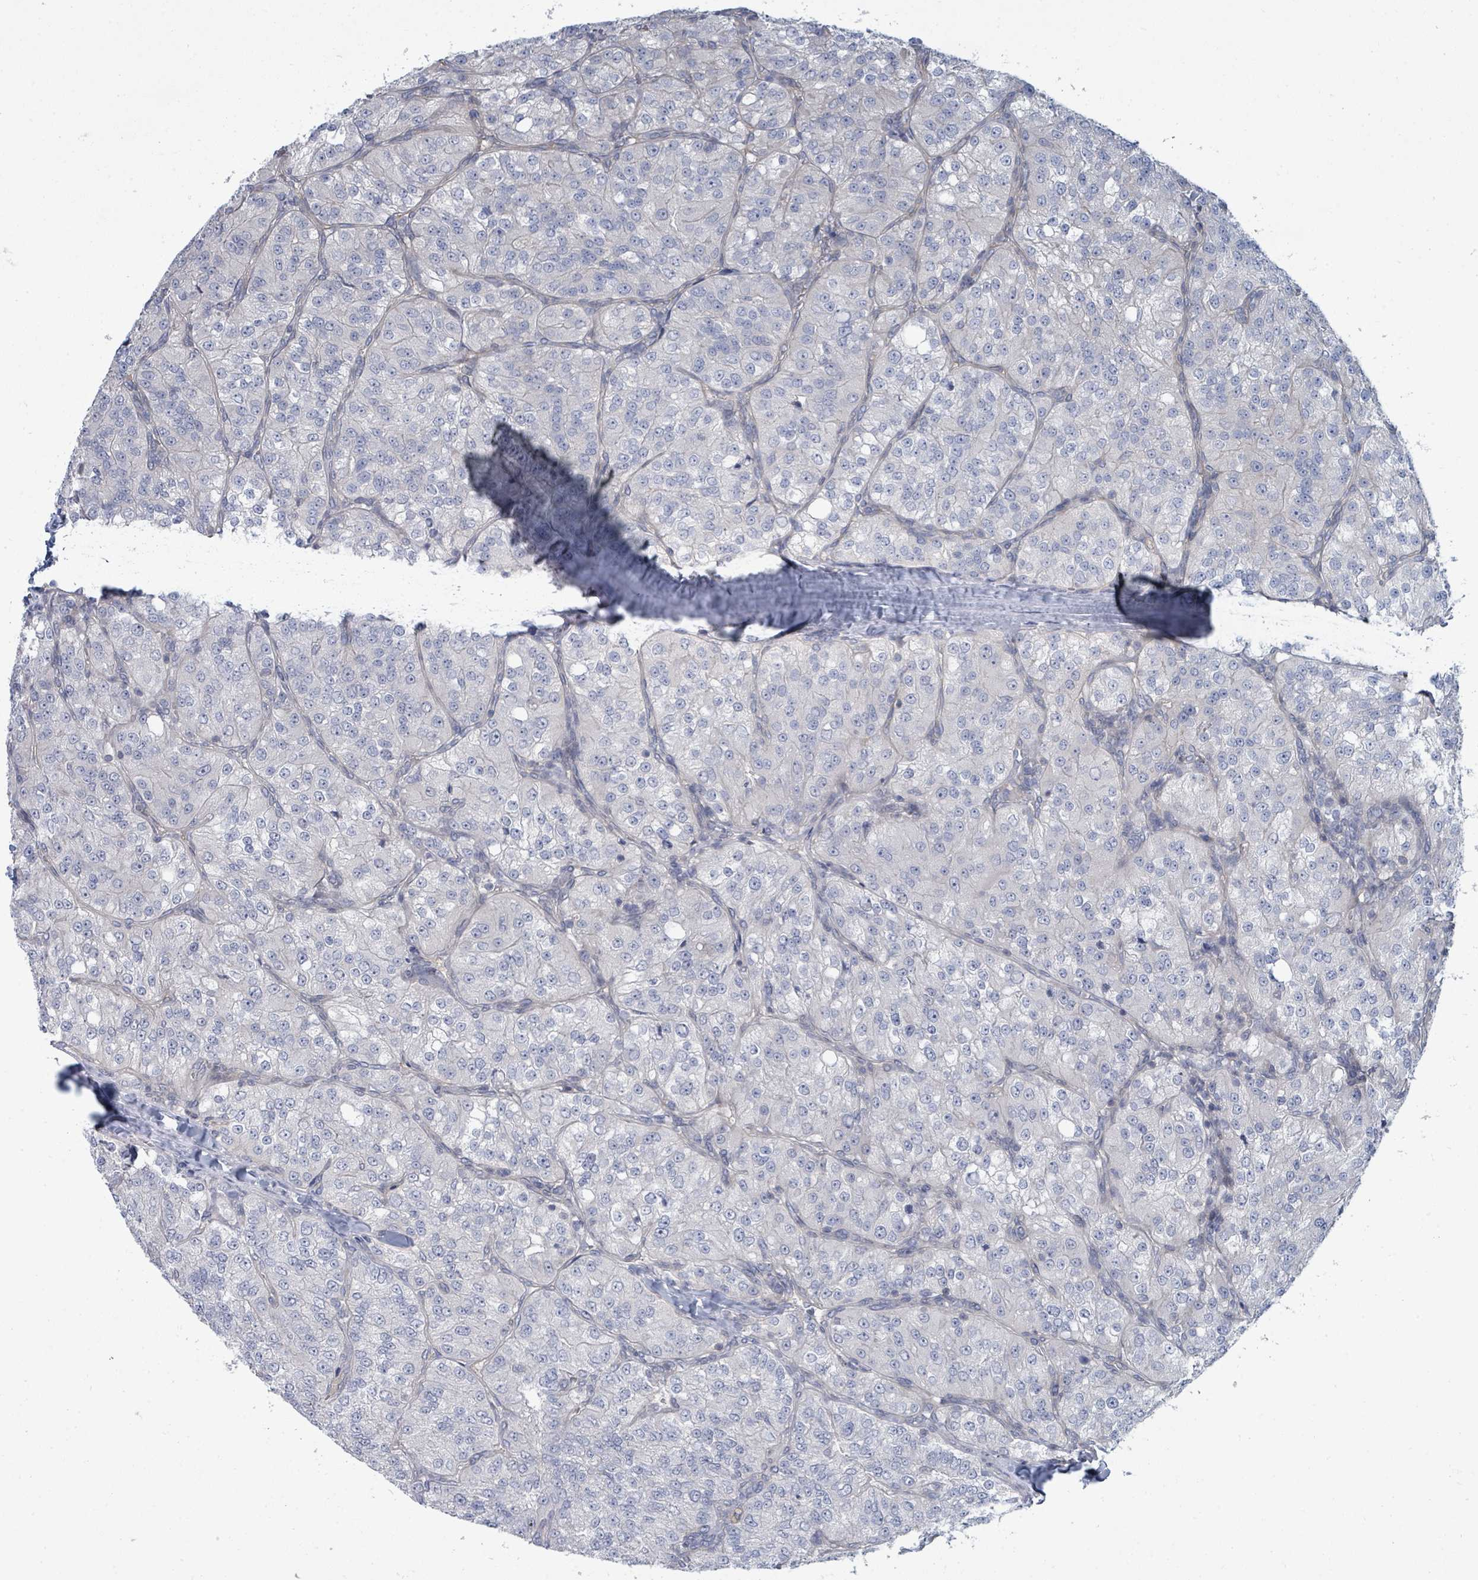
{"staining": {"intensity": "negative", "quantity": "none", "location": "none"}, "tissue": "renal cancer", "cell_type": "Tumor cells", "image_type": "cancer", "snomed": [{"axis": "morphology", "description": "Adenocarcinoma, NOS"}, {"axis": "topography", "description": "Kidney"}], "caption": "IHC micrograph of renal cancer (adenocarcinoma) stained for a protein (brown), which reveals no positivity in tumor cells.", "gene": "SLC25A45", "patient": {"sex": "female", "age": 63}}